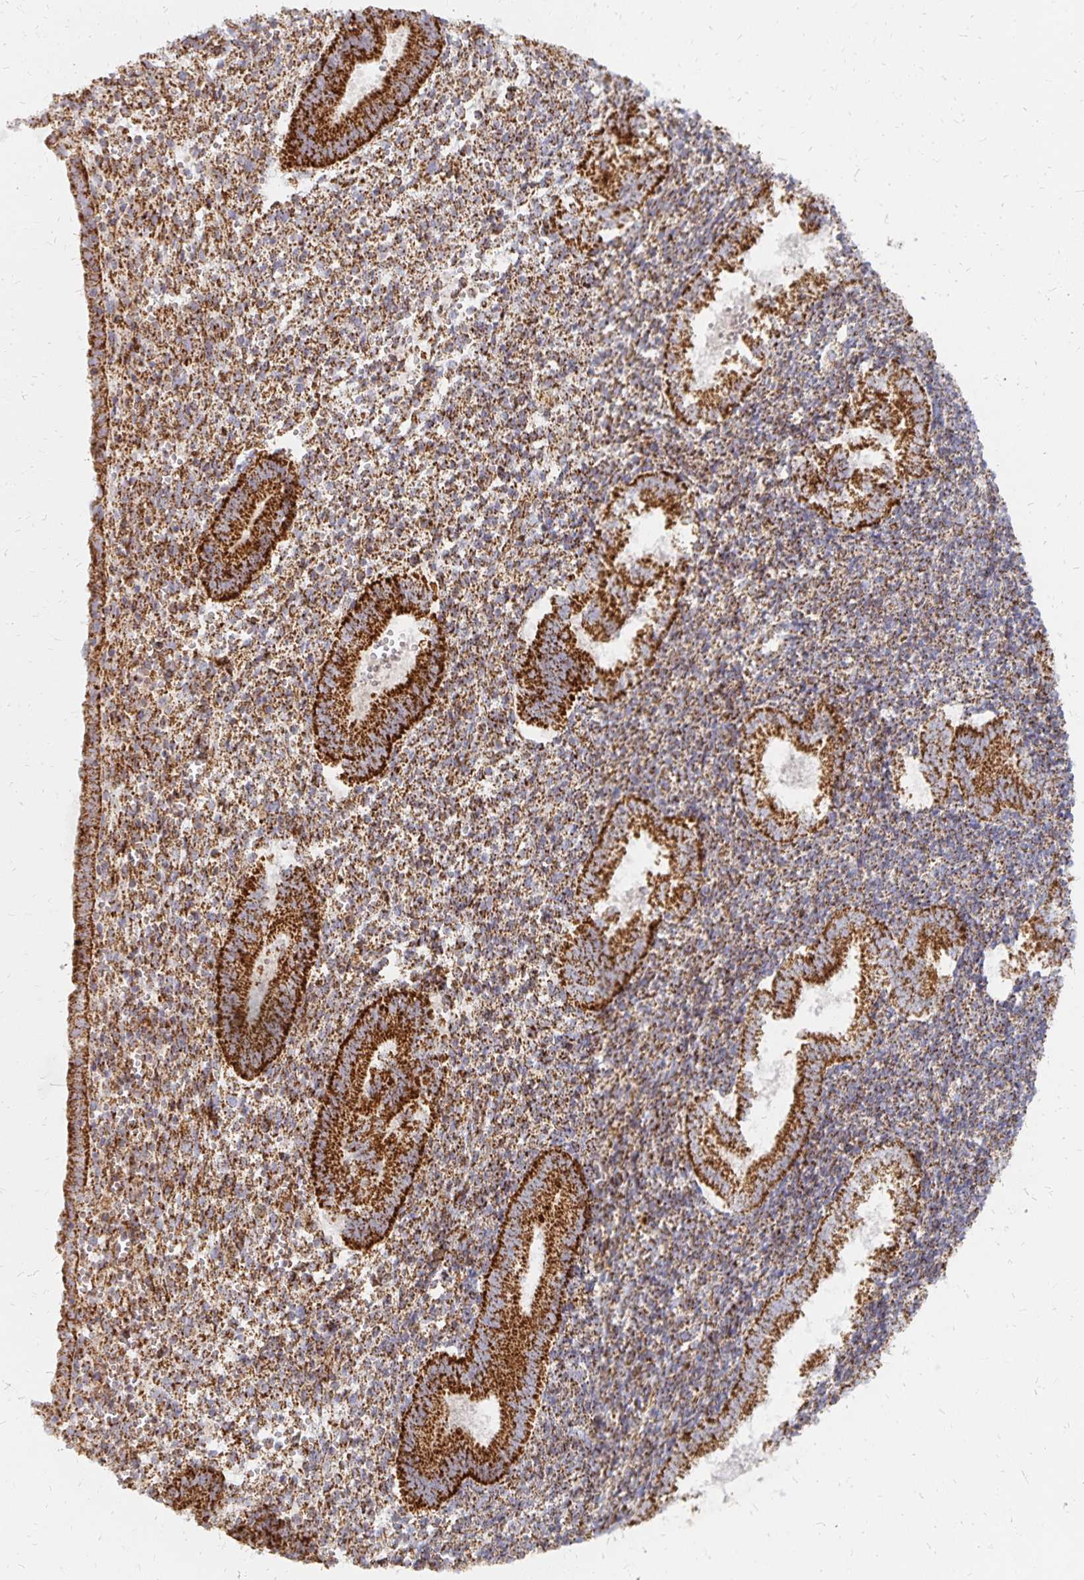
{"staining": {"intensity": "strong", "quantity": "25%-75%", "location": "cytoplasmic/membranous"}, "tissue": "endometrium", "cell_type": "Cells in endometrial stroma", "image_type": "normal", "snomed": [{"axis": "morphology", "description": "Normal tissue, NOS"}, {"axis": "topography", "description": "Endometrium"}], "caption": "Endometrium stained with DAB (3,3'-diaminobenzidine) immunohistochemistry displays high levels of strong cytoplasmic/membranous expression in about 25%-75% of cells in endometrial stroma. (DAB (3,3'-diaminobenzidine) IHC with brightfield microscopy, high magnification).", "gene": "STOML2", "patient": {"sex": "female", "age": 25}}